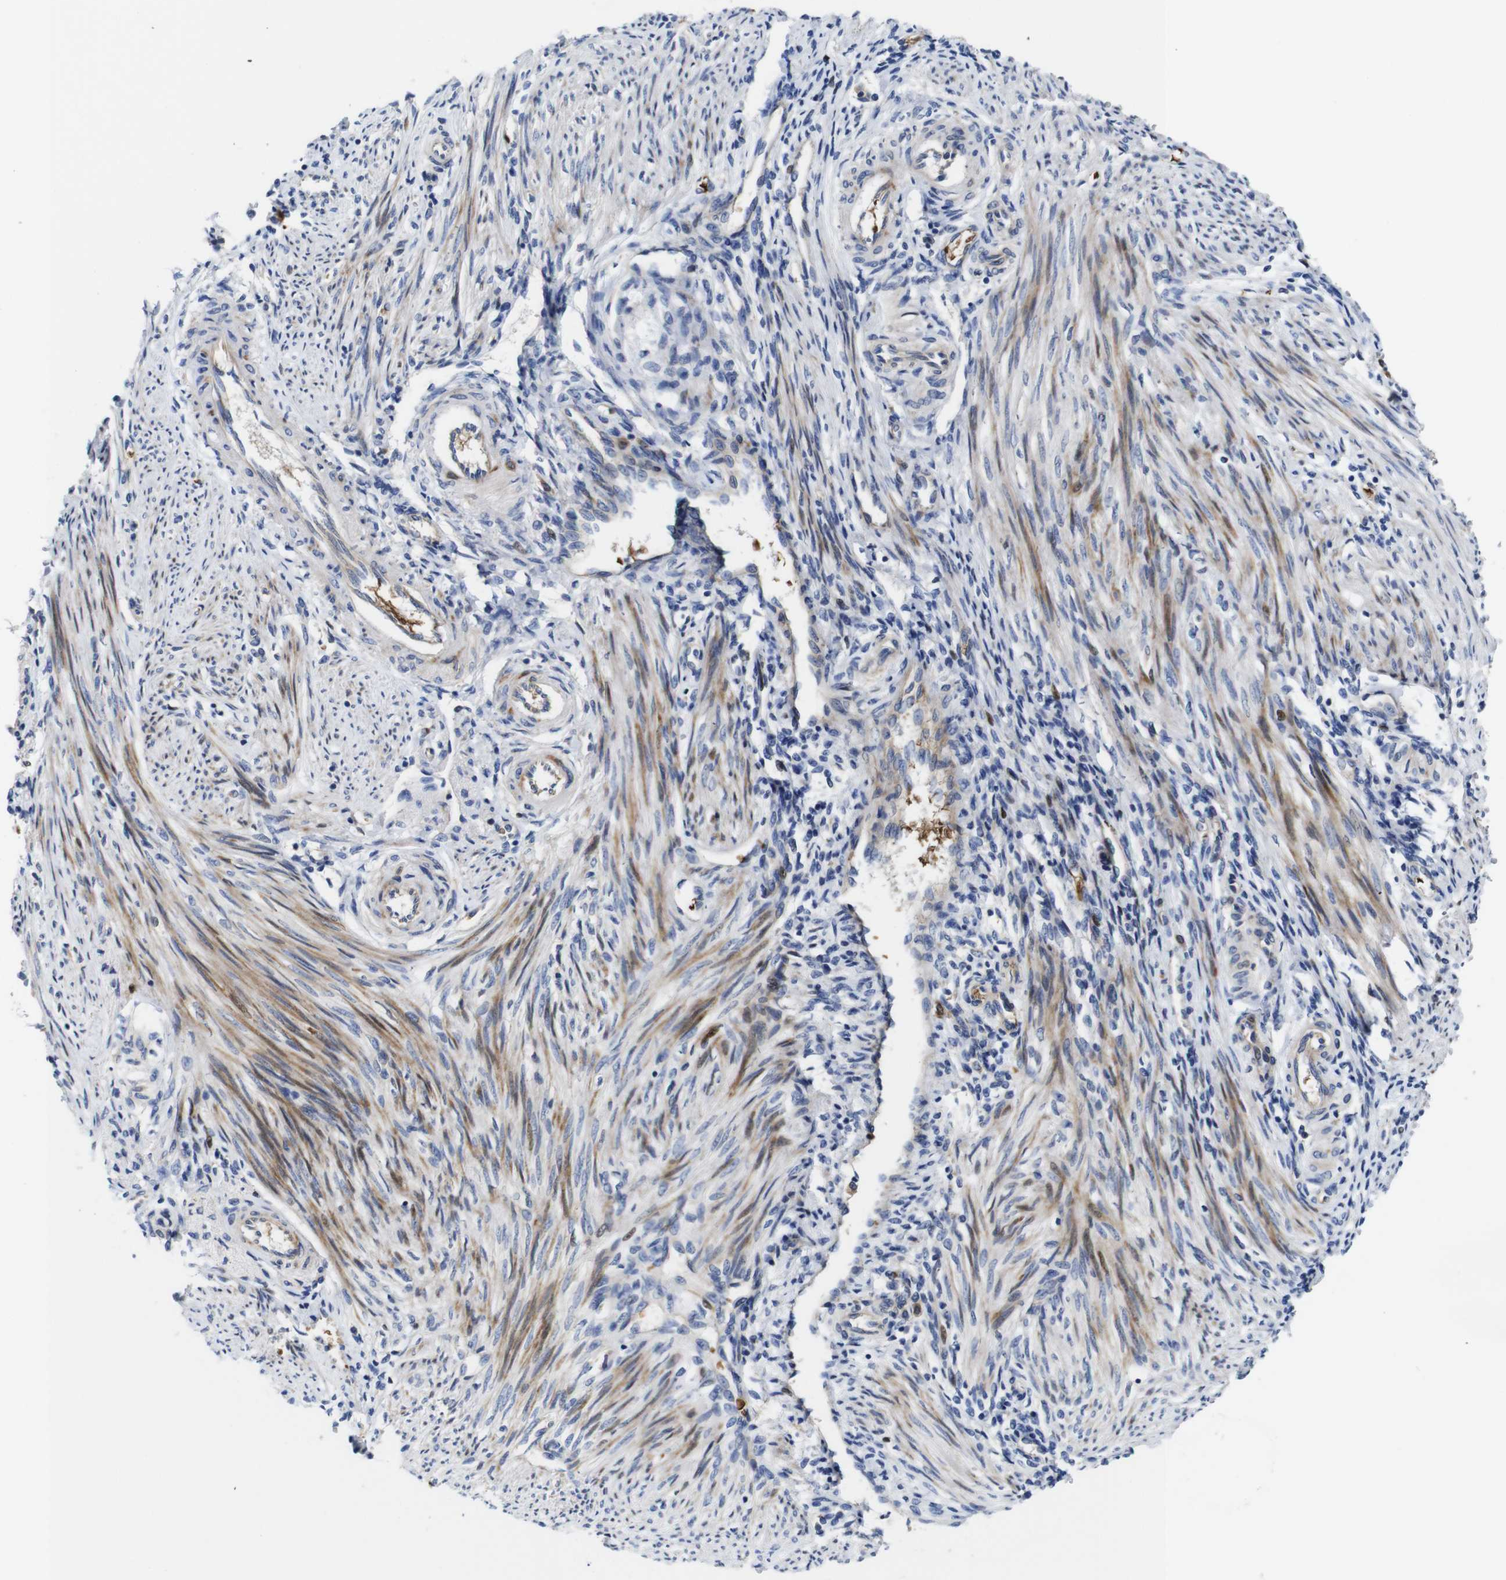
{"staining": {"intensity": "moderate", "quantity": "25%-75%", "location": "cytoplasmic/membranous"}, "tissue": "endometrium", "cell_type": "Cells in endometrial stroma", "image_type": "normal", "snomed": [{"axis": "morphology", "description": "Normal tissue, NOS"}, {"axis": "topography", "description": "Endometrium"}], "caption": "Moderate cytoplasmic/membranous protein staining is appreciated in about 25%-75% of cells in endometrial stroma in endometrium. (DAB IHC with brightfield microscopy, high magnification).", "gene": "CLCC1", "patient": {"sex": "female", "age": 42}}